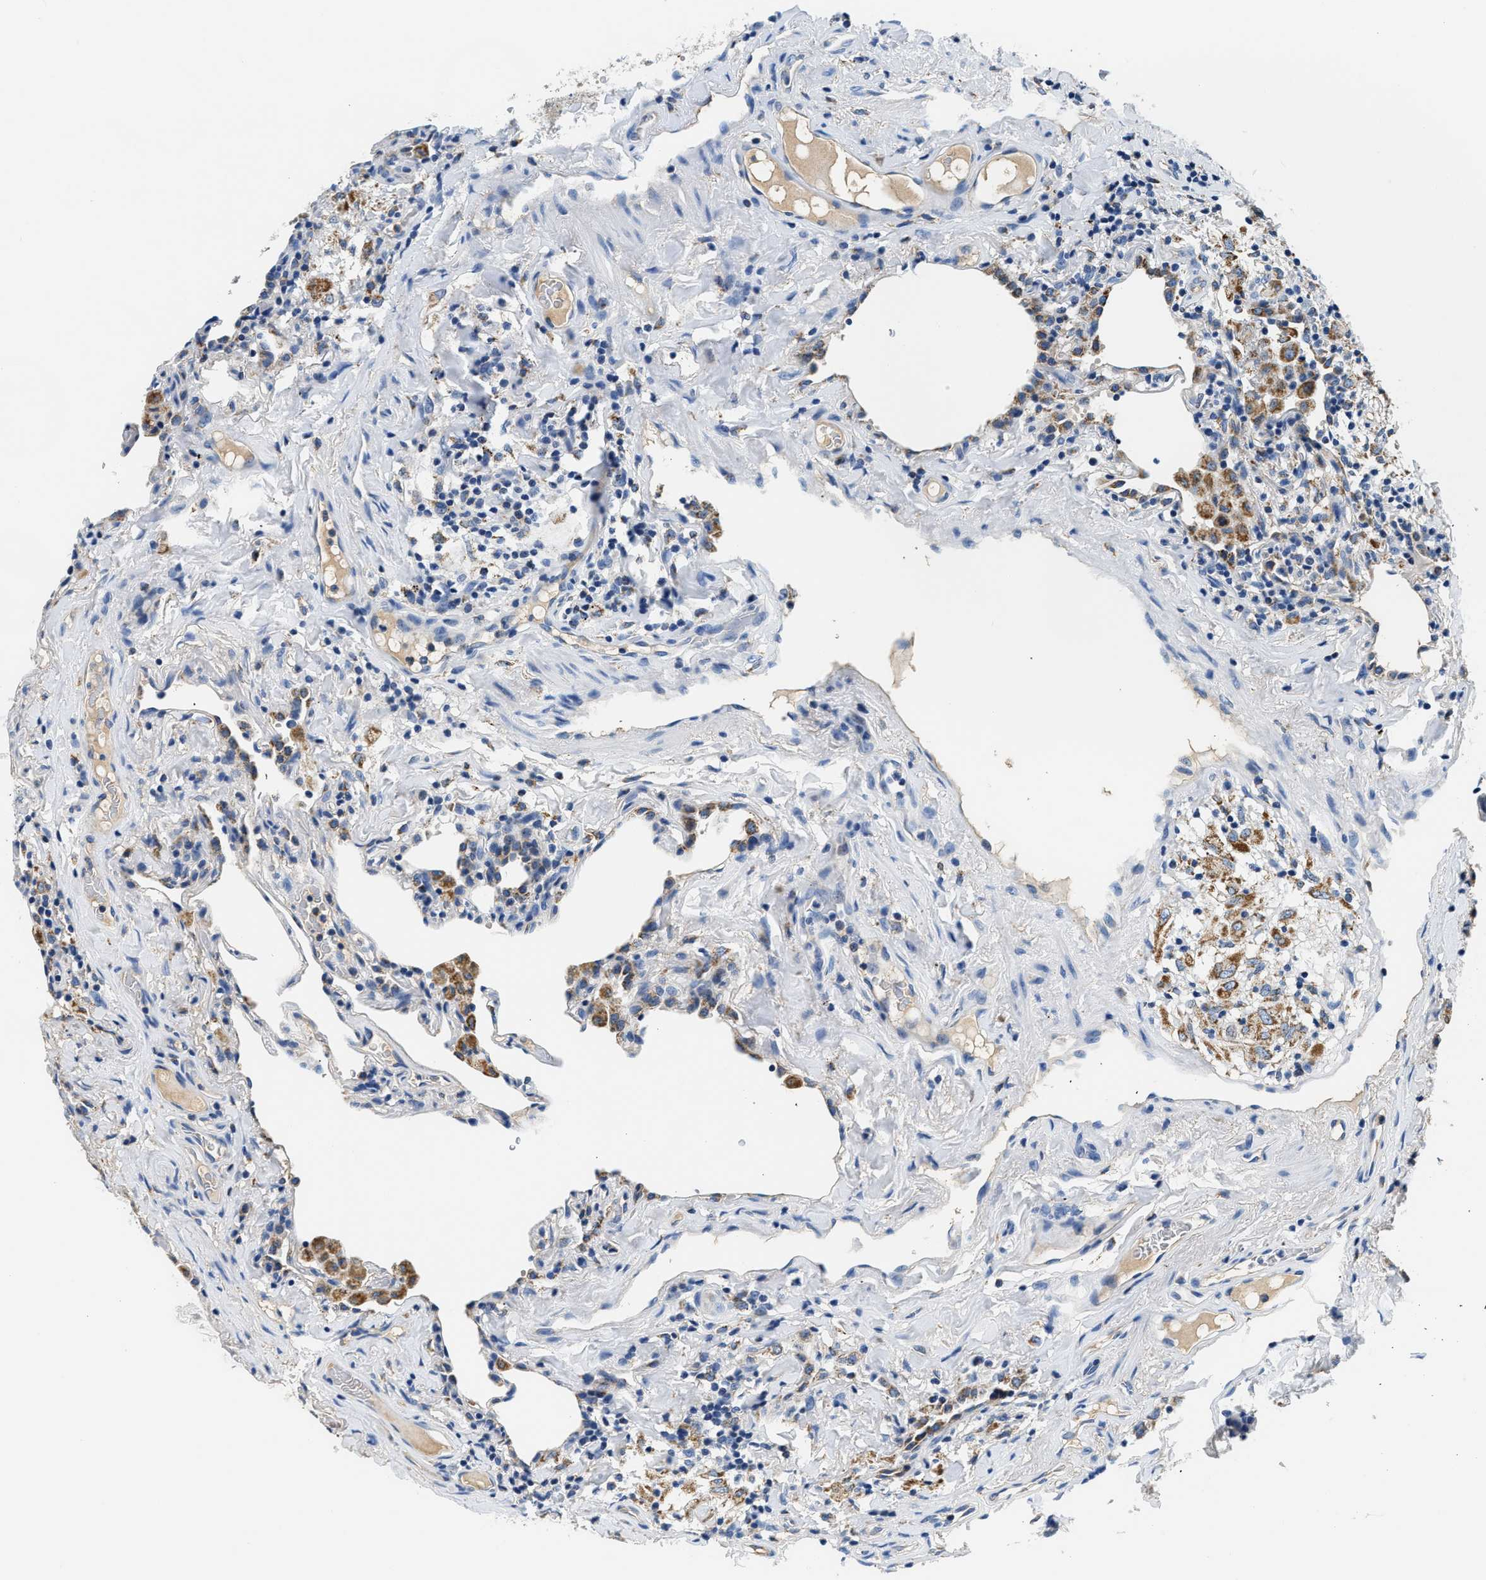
{"staining": {"intensity": "strong", "quantity": "<25%", "location": "cytoplasmic/membranous"}, "tissue": "lung", "cell_type": "Alveolar cells", "image_type": "normal", "snomed": [{"axis": "morphology", "description": "Normal tissue, NOS"}, {"axis": "topography", "description": "Lung"}], "caption": "DAB (3,3'-diaminobenzidine) immunohistochemical staining of benign lung shows strong cytoplasmic/membranous protein positivity in about <25% of alveolar cells. (DAB IHC with brightfield microscopy, high magnification).", "gene": "PCK2", "patient": {"sex": "male", "age": 59}}